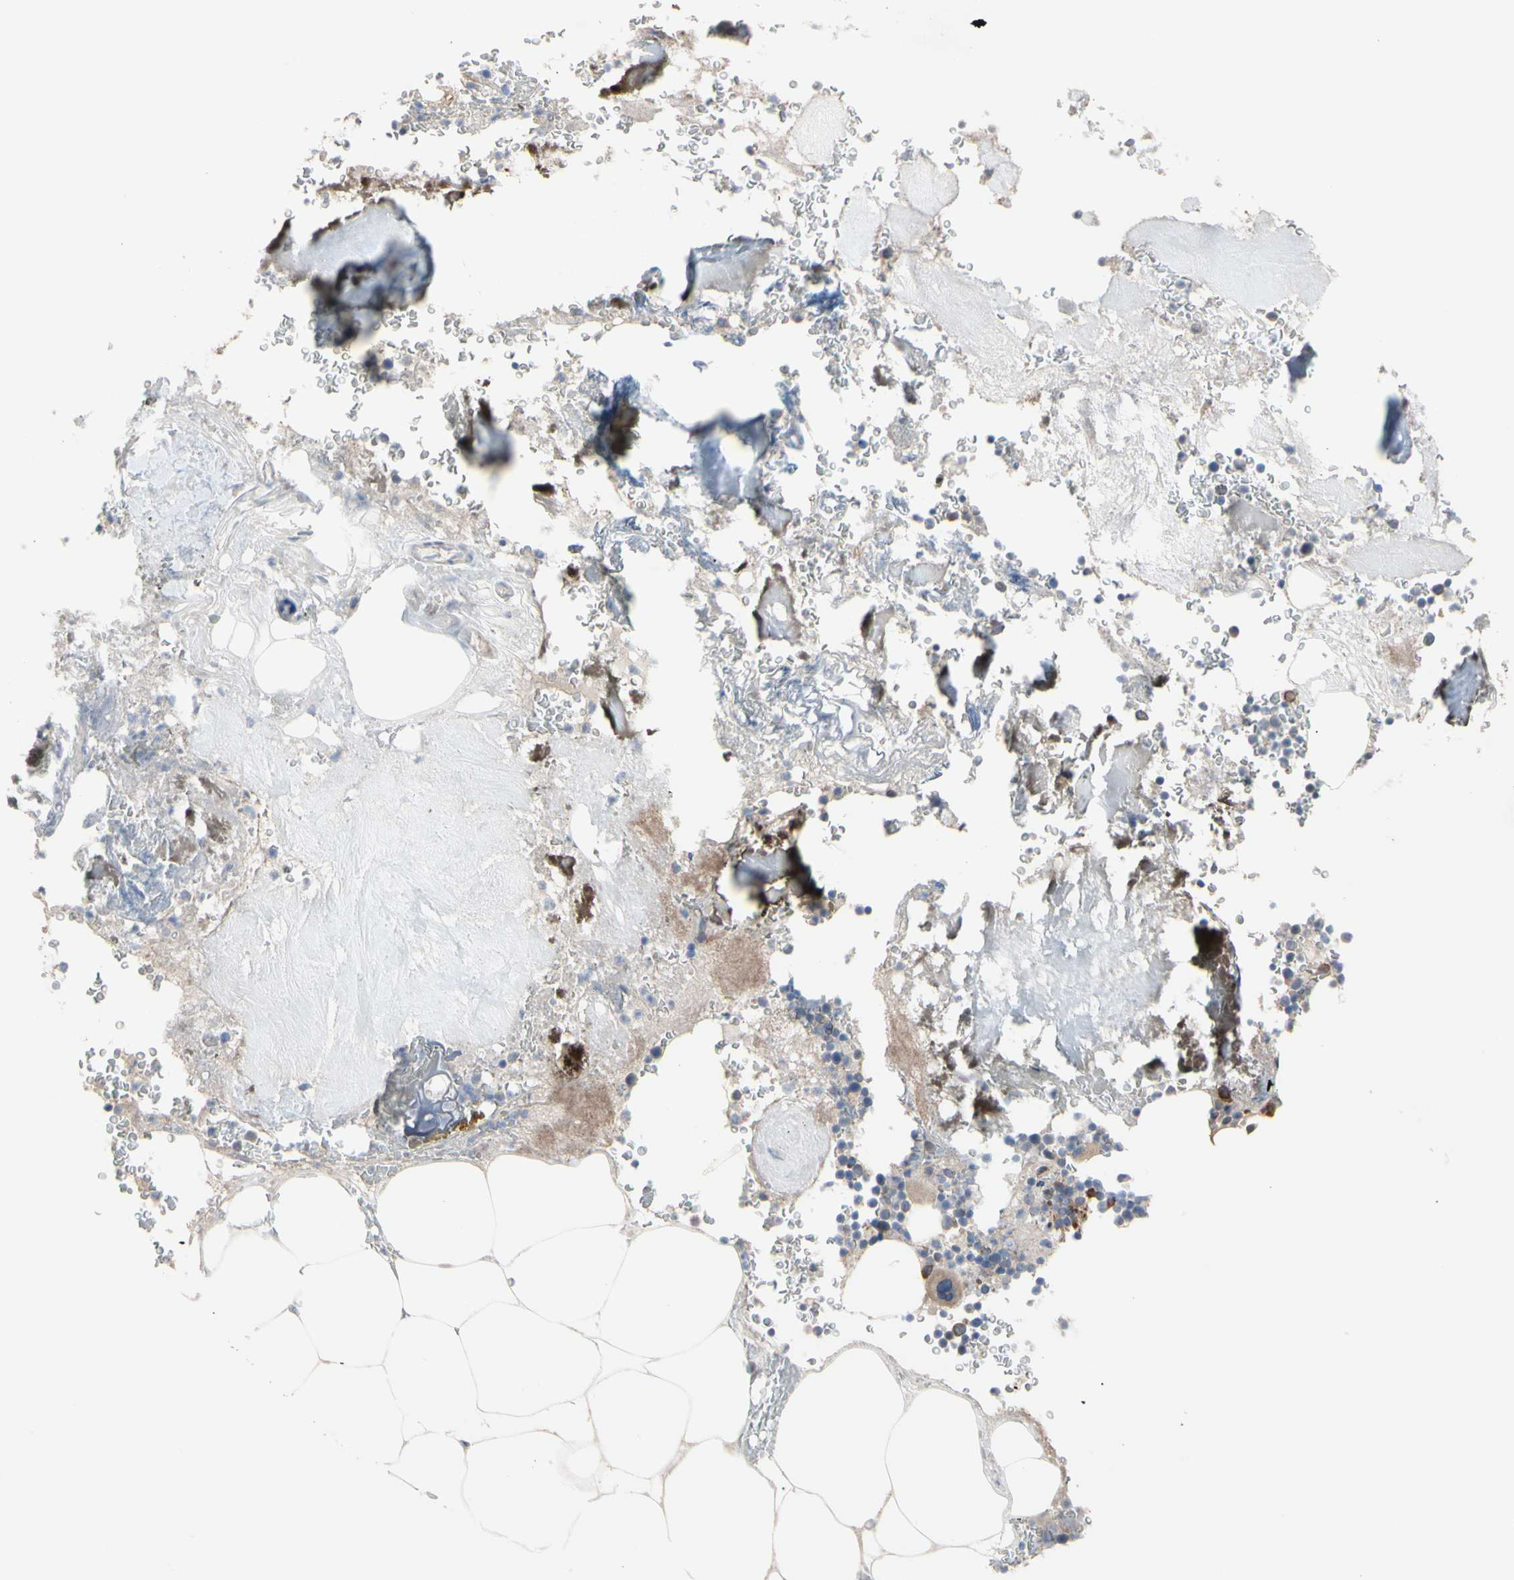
{"staining": {"intensity": "strong", "quantity": "<25%", "location": "cytoplasmic/membranous"}, "tissue": "bone marrow", "cell_type": "Hematopoietic cells", "image_type": "normal", "snomed": [{"axis": "morphology", "description": "Normal tissue, NOS"}, {"axis": "topography", "description": "Bone marrow"}], "caption": "The histopathology image displays immunohistochemical staining of unremarkable bone marrow. There is strong cytoplasmic/membranous staining is identified in about <25% of hematopoietic cells.", "gene": "TTC14", "patient": {"sex": "male"}}